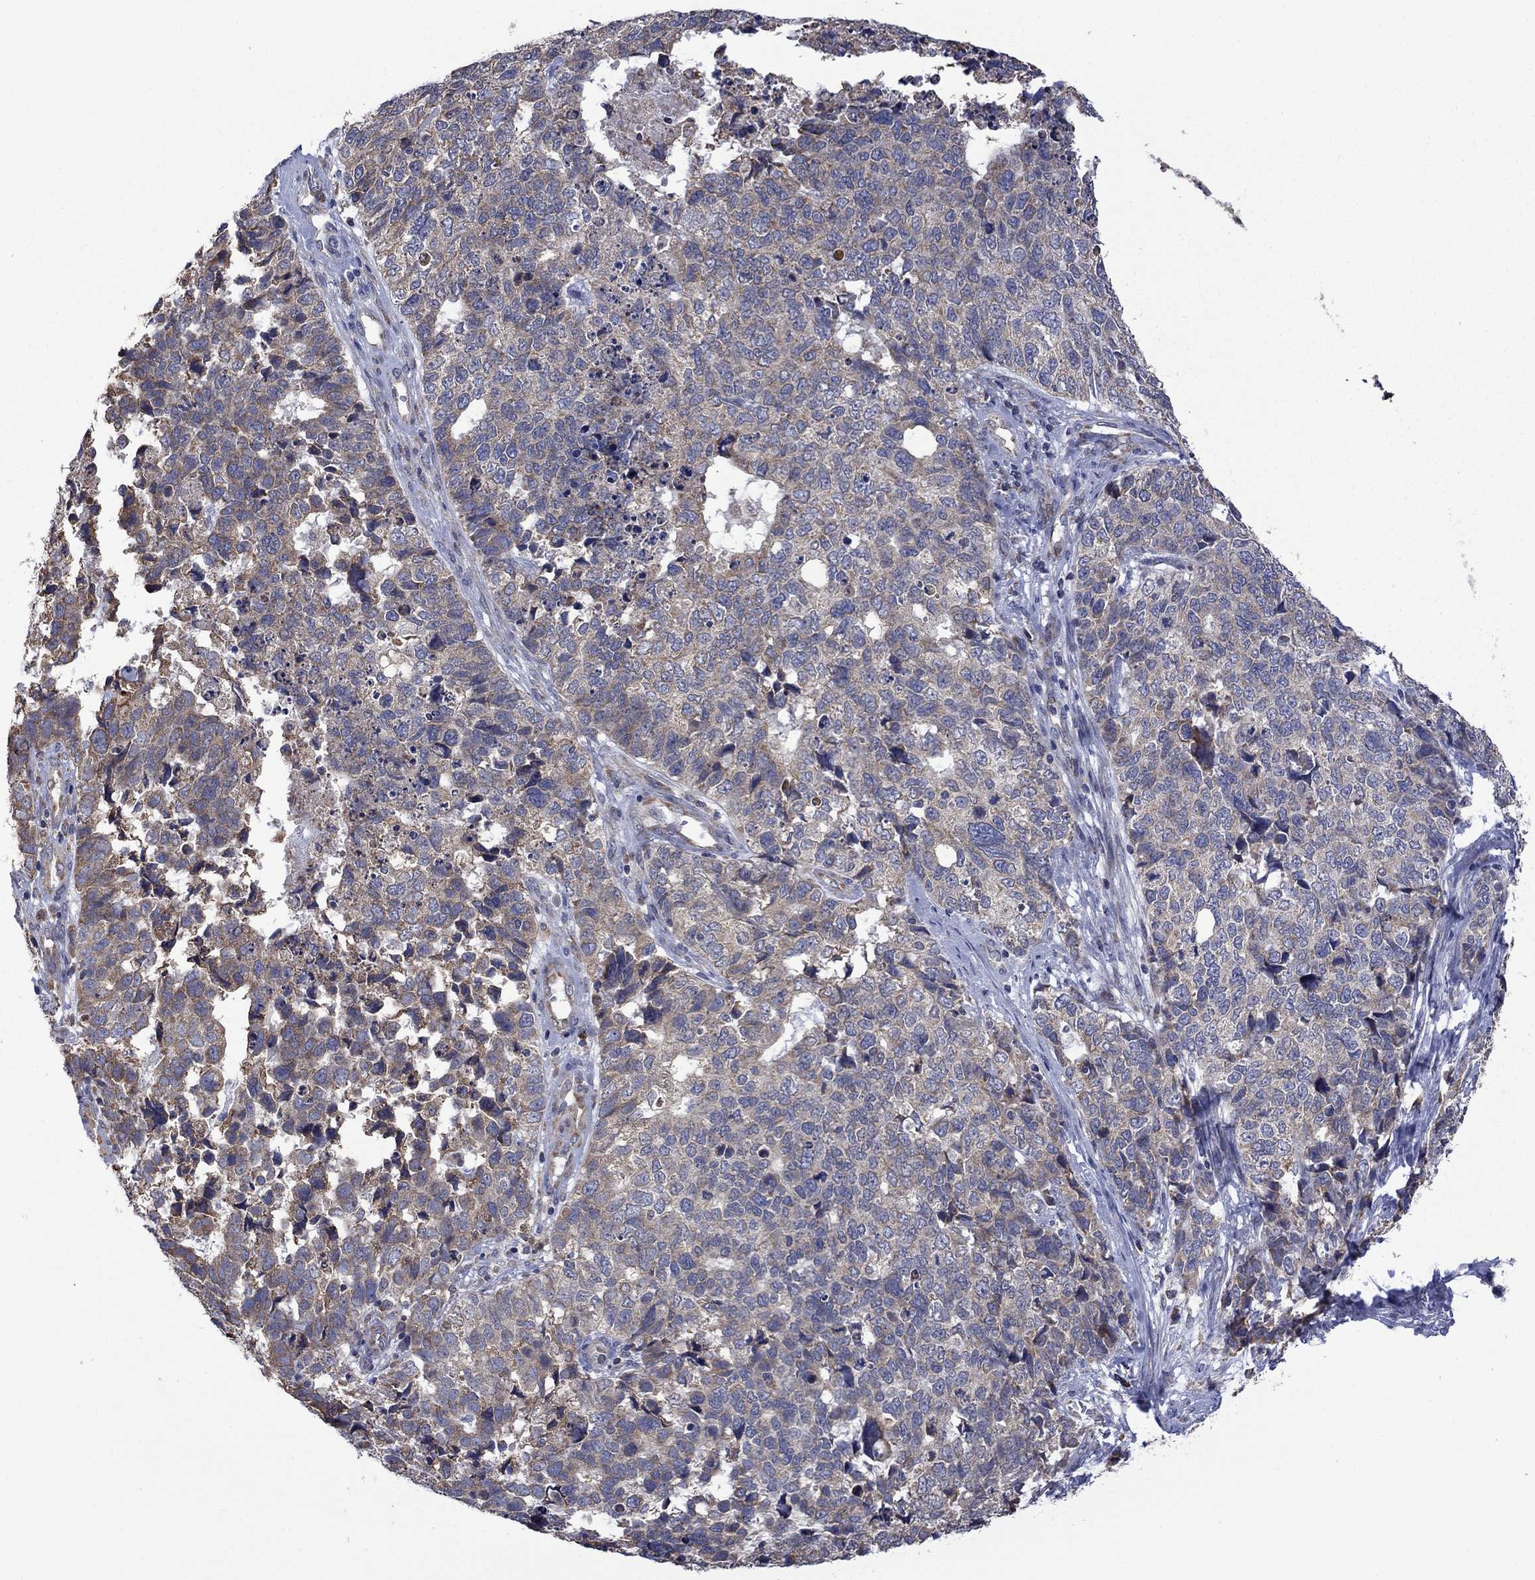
{"staining": {"intensity": "moderate", "quantity": "25%-75%", "location": "cytoplasmic/membranous"}, "tissue": "cervical cancer", "cell_type": "Tumor cells", "image_type": "cancer", "snomed": [{"axis": "morphology", "description": "Squamous cell carcinoma, NOS"}, {"axis": "topography", "description": "Cervix"}], "caption": "A histopathology image of cervical squamous cell carcinoma stained for a protein exhibits moderate cytoplasmic/membranous brown staining in tumor cells.", "gene": "FURIN", "patient": {"sex": "female", "age": 63}}